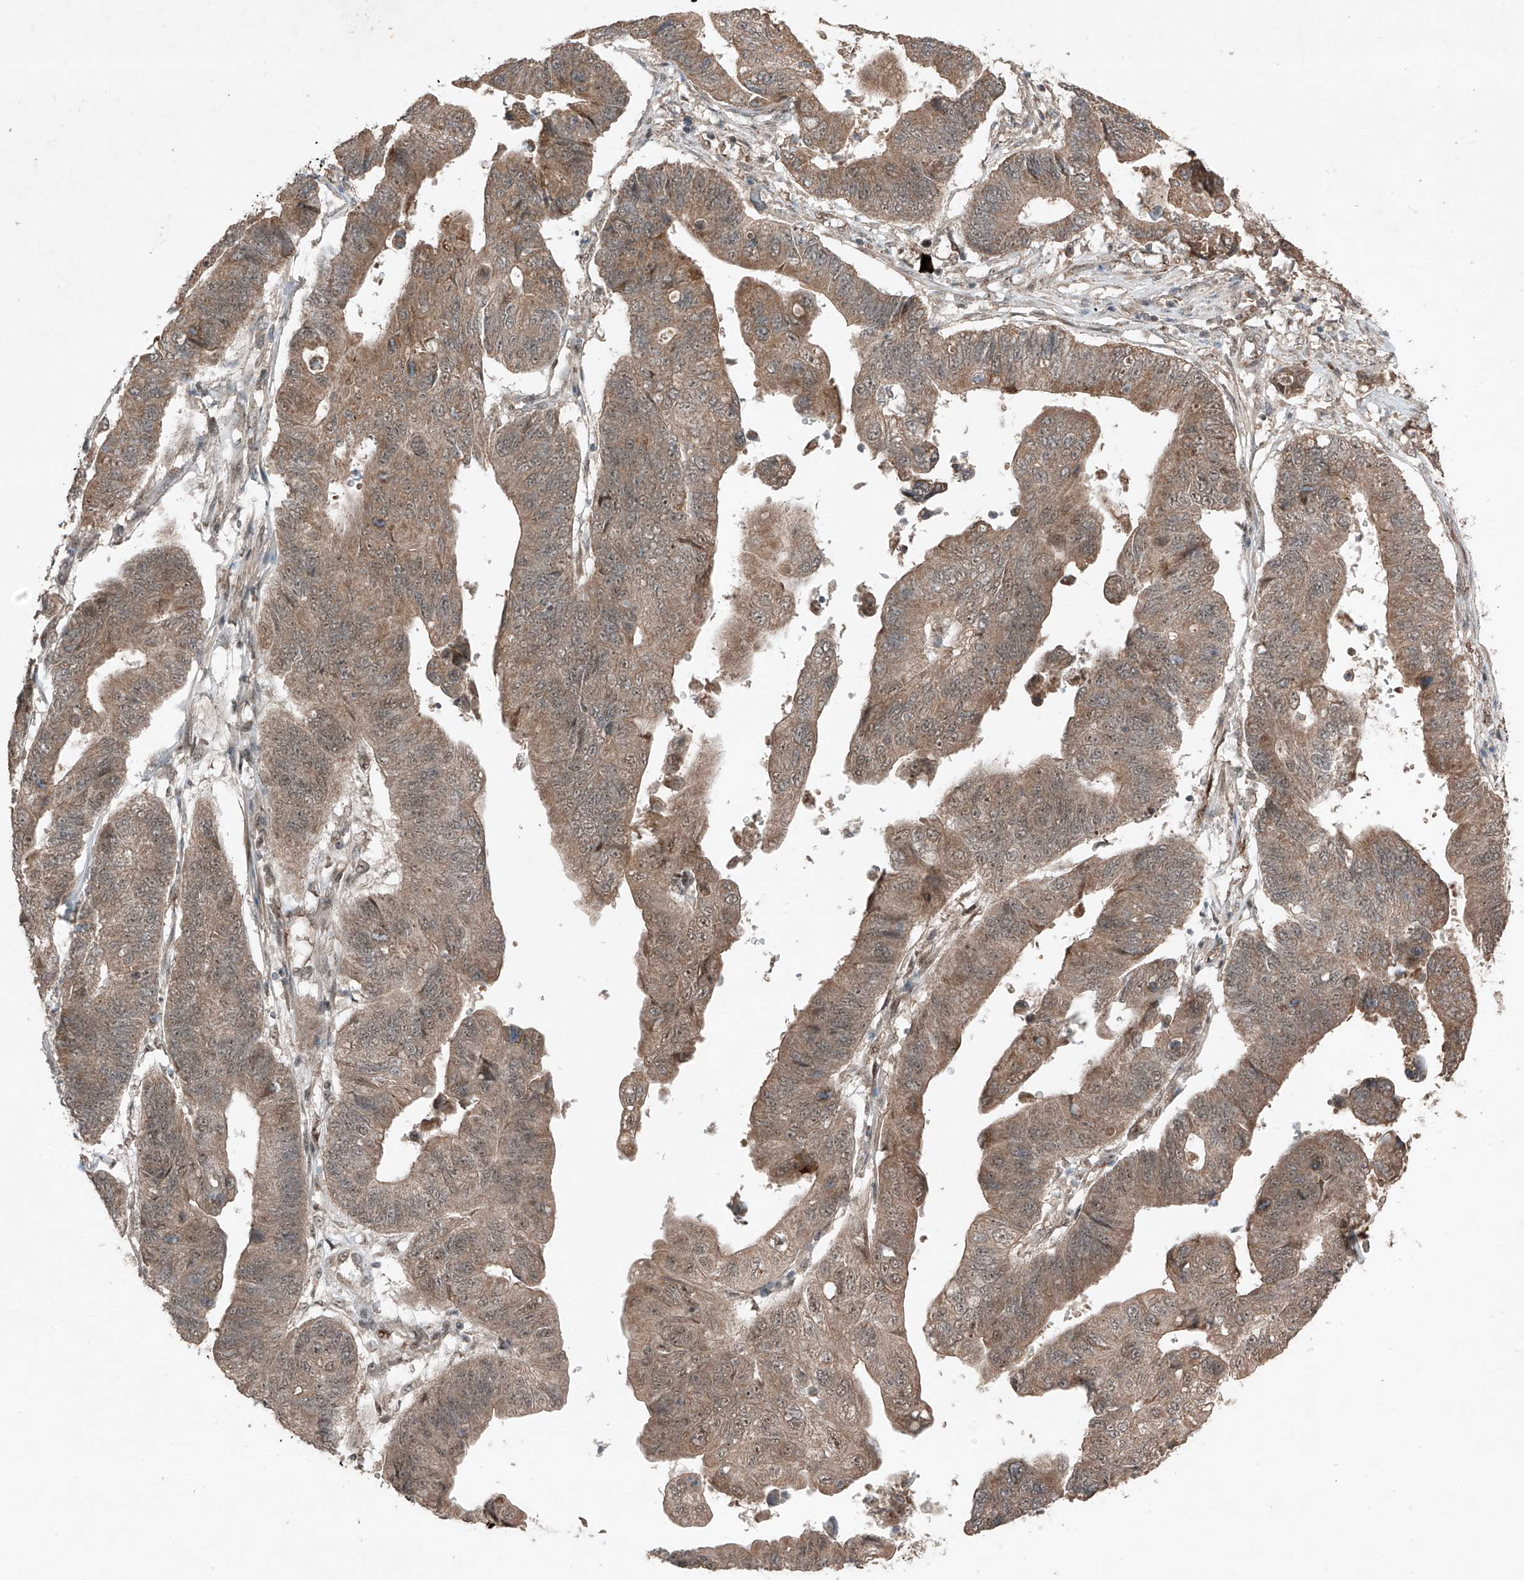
{"staining": {"intensity": "moderate", "quantity": ">75%", "location": "cytoplasmic/membranous"}, "tissue": "stomach cancer", "cell_type": "Tumor cells", "image_type": "cancer", "snomed": [{"axis": "morphology", "description": "Adenocarcinoma, NOS"}, {"axis": "topography", "description": "Stomach"}], "caption": "Stomach cancer (adenocarcinoma) stained with a brown dye displays moderate cytoplasmic/membranous positive staining in approximately >75% of tumor cells.", "gene": "ZNF620", "patient": {"sex": "male", "age": 59}}